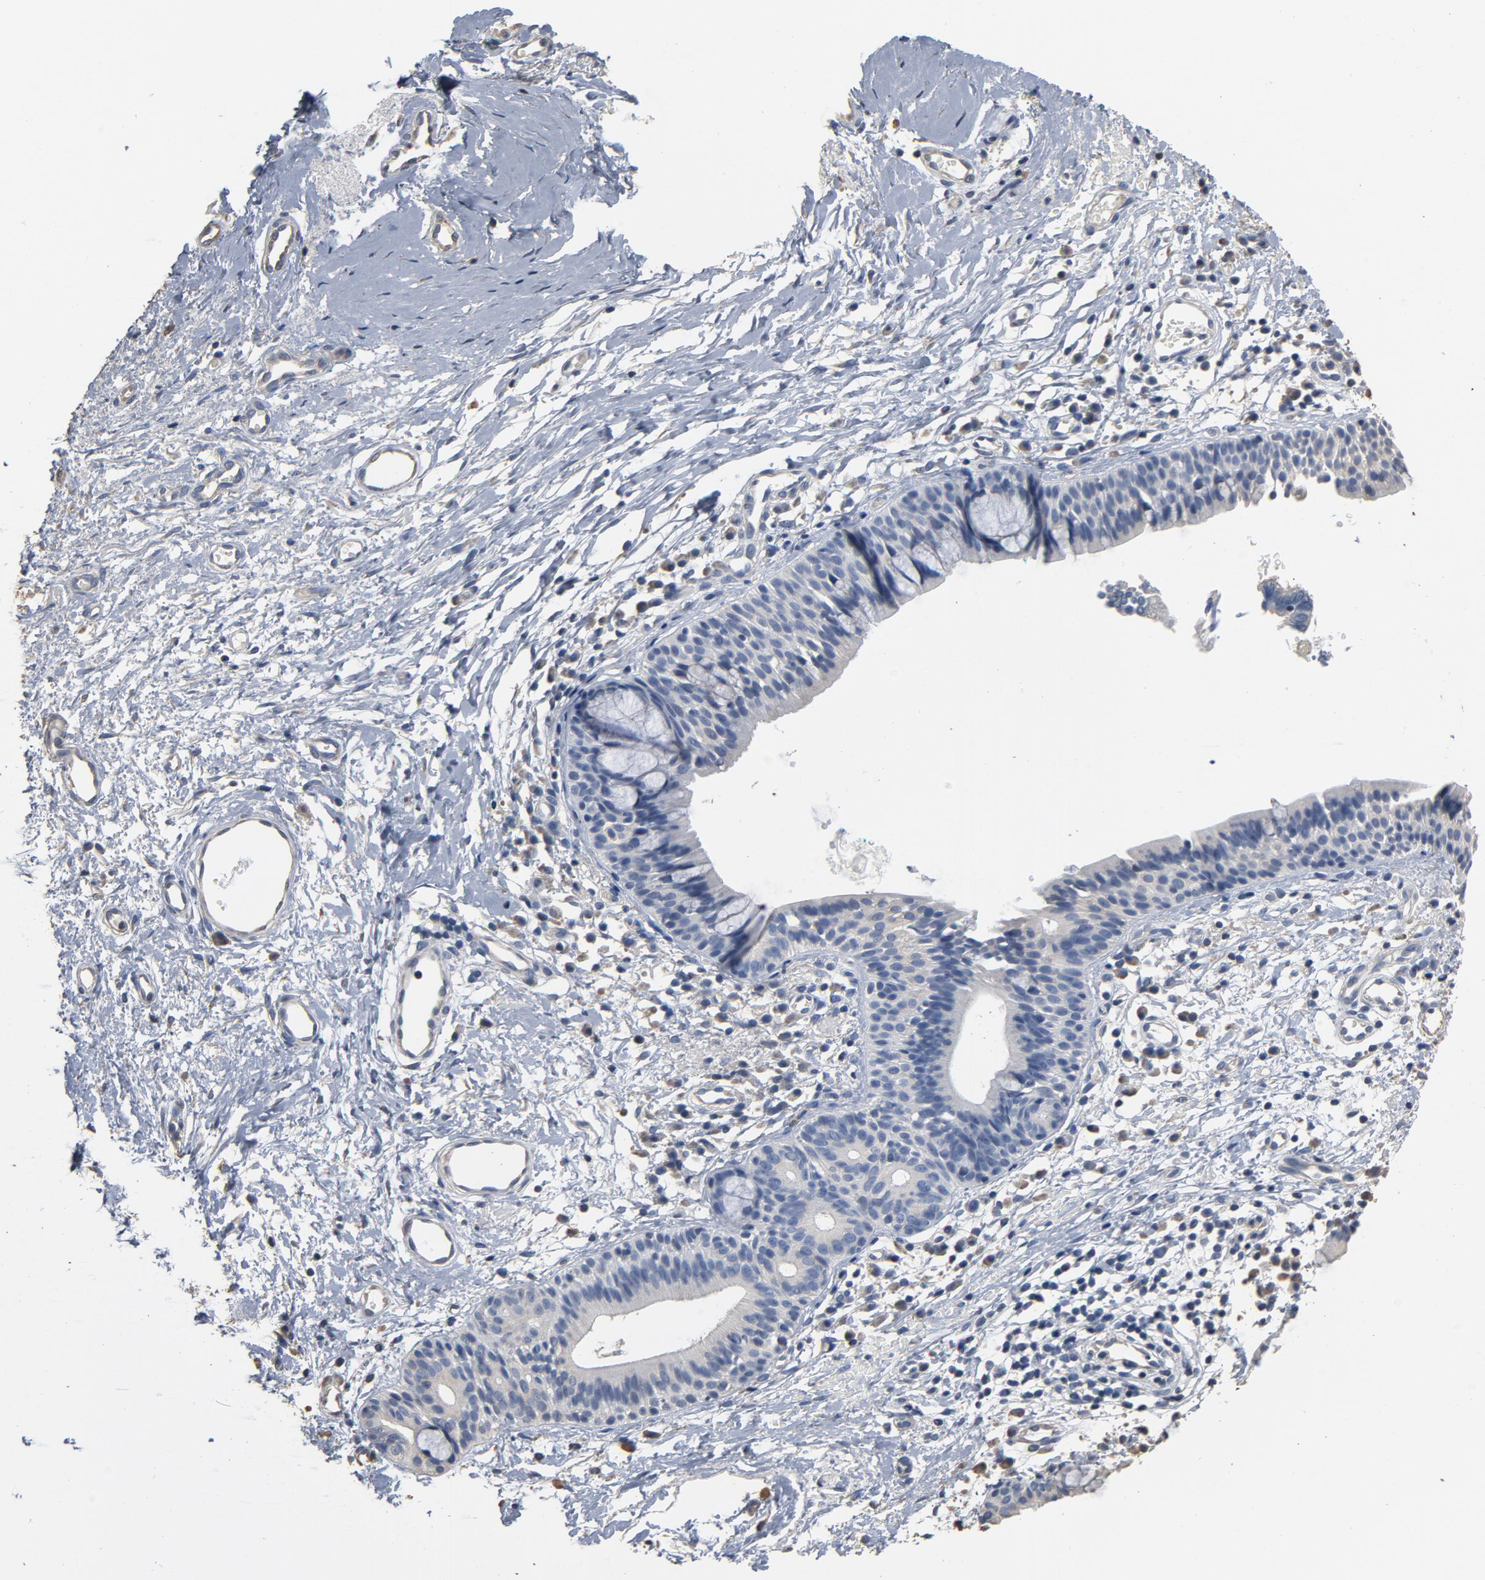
{"staining": {"intensity": "weak", "quantity": ">75%", "location": "cytoplasmic/membranous"}, "tissue": "nasopharynx", "cell_type": "Respiratory epithelial cells", "image_type": "normal", "snomed": [{"axis": "morphology", "description": "Normal tissue, NOS"}, {"axis": "morphology", "description": "Basal cell carcinoma"}, {"axis": "topography", "description": "Cartilage tissue"}, {"axis": "topography", "description": "Nasopharynx"}, {"axis": "topography", "description": "Oral tissue"}], "caption": "Weak cytoplasmic/membranous expression for a protein is present in about >75% of respiratory epithelial cells of unremarkable nasopharynx using immunohistochemistry (IHC).", "gene": "SOX6", "patient": {"sex": "female", "age": 77}}